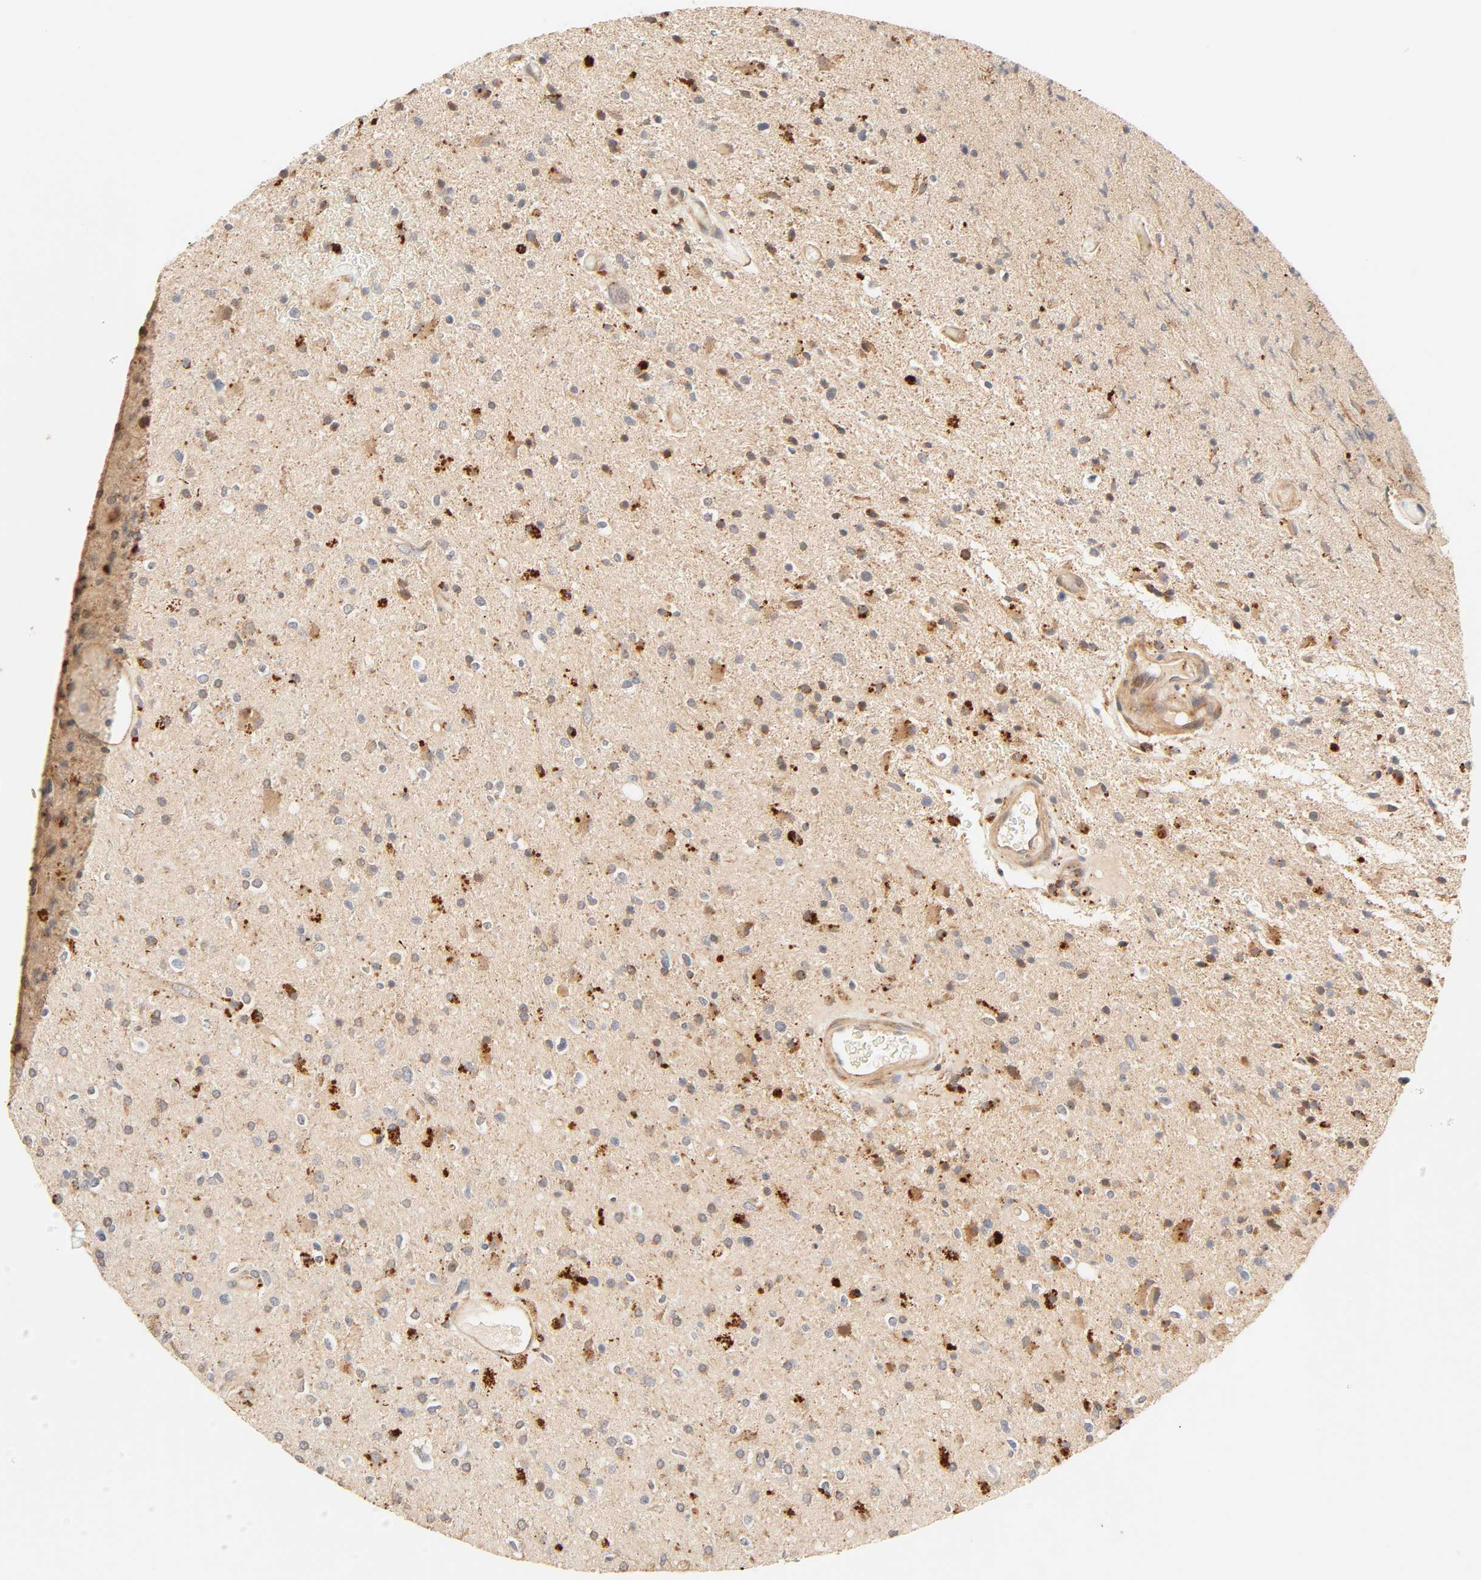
{"staining": {"intensity": "moderate", "quantity": ">75%", "location": "cytoplasmic/membranous"}, "tissue": "glioma", "cell_type": "Tumor cells", "image_type": "cancer", "snomed": [{"axis": "morphology", "description": "Glioma, malignant, High grade"}, {"axis": "topography", "description": "Brain"}], "caption": "Glioma stained with IHC exhibits moderate cytoplasmic/membranous staining in approximately >75% of tumor cells.", "gene": "MAPK6", "patient": {"sex": "male", "age": 33}}